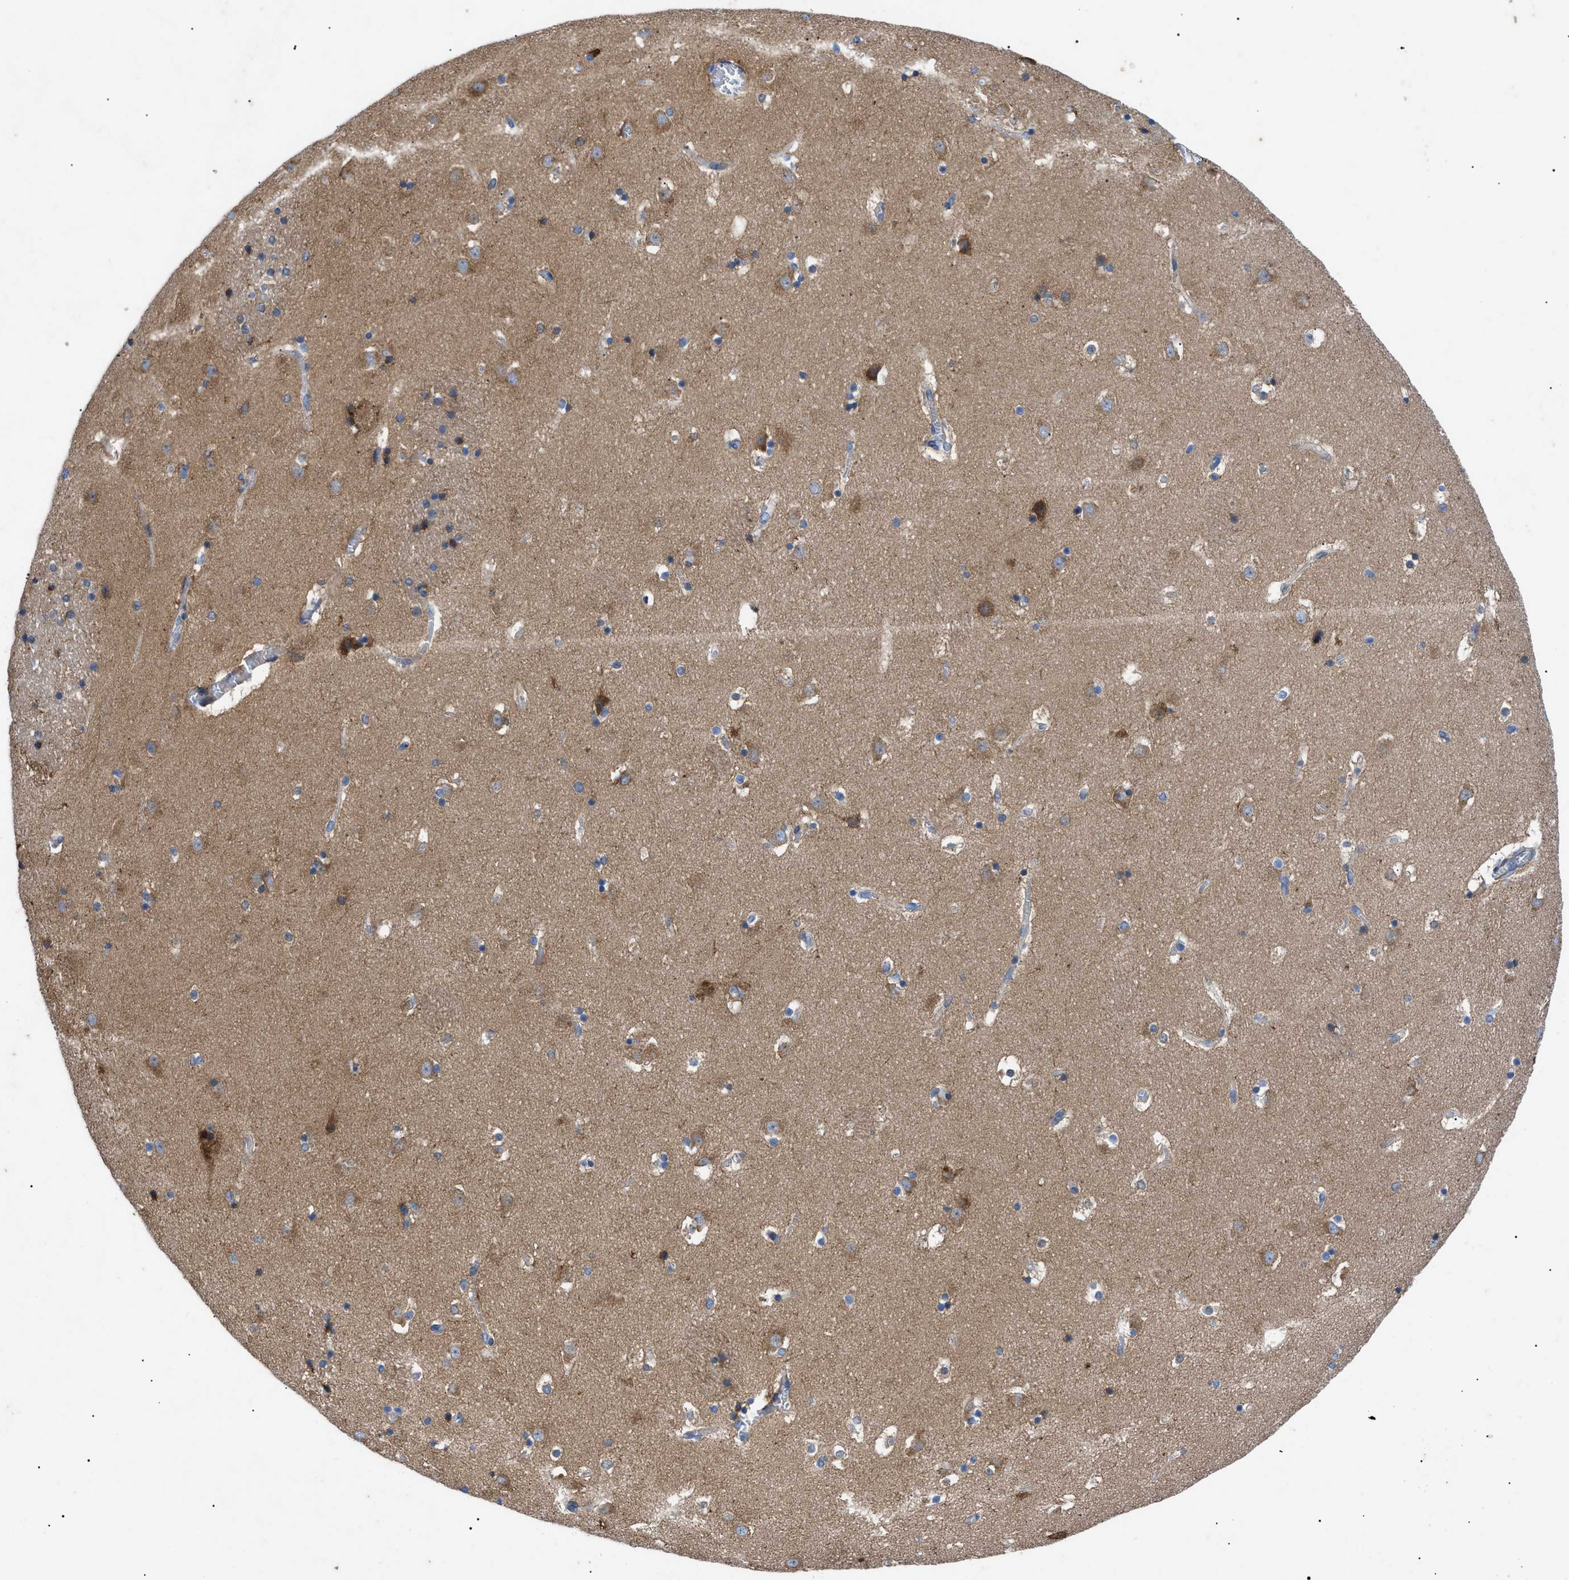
{"staining": {"intensity": "moderate", "quantity": "<25%", "location": "cytoplasmic/membranous"}, "tissue": "caudate", "cell_type": "Glial cells", "image_type": "normal", "snomed": [{"axis": "morphology", "description": "Normal tissue, NOS"}, {"axis": "topography", "description": "Lateral ventricle wall"}], "caption": "A low amount of moderate cytoplasmic/membranous staining is present in approximately <25% of glial cells in normal caudate. (brown staining indicates protein expression, while blue staining denotes nuclei).", "gene": "HSPB8", "patient": {"sex": "male", "age": 45}}